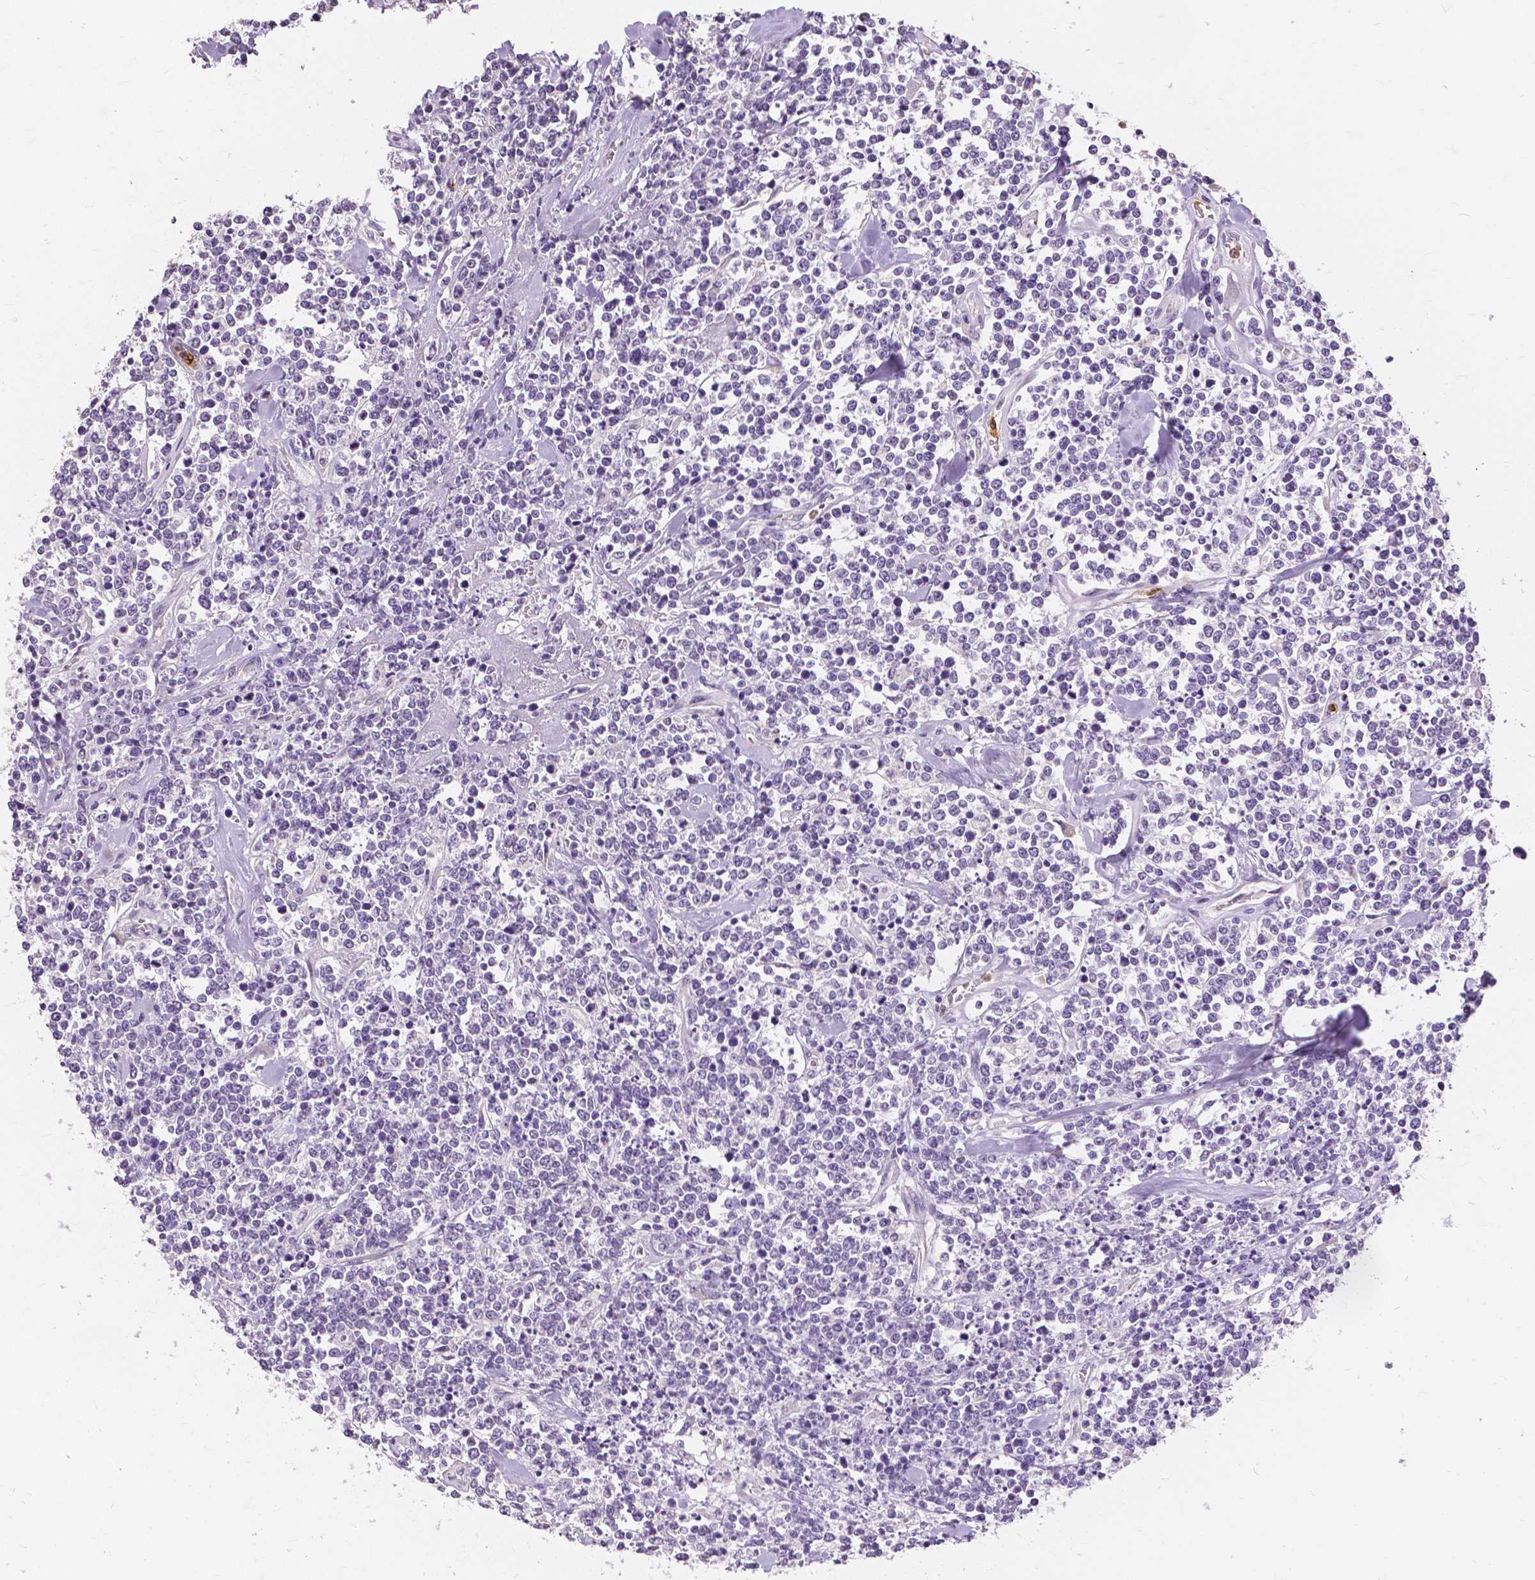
{"staining": {"intensity": "negative", "quantity": "none", "location": "none"}, "tissue": "lymphoma", "cell_type": "Tumor cells", "image_type": "cancer", "snomed": [{"axis": "morphology", "description": "Malignant lymphoma, non-Hodgkin's type, High grade"}, {"axis": "topography", "description": "Colon"}], "caption": "A high-resolution histopathology image shows IHC staining of high-grade malignant lymphoma, non-Hodgkin's type, which displays no significant staining in tumor cells.", "gene": "CXCR2", "patient": {"sex": "male", "age": 82}}